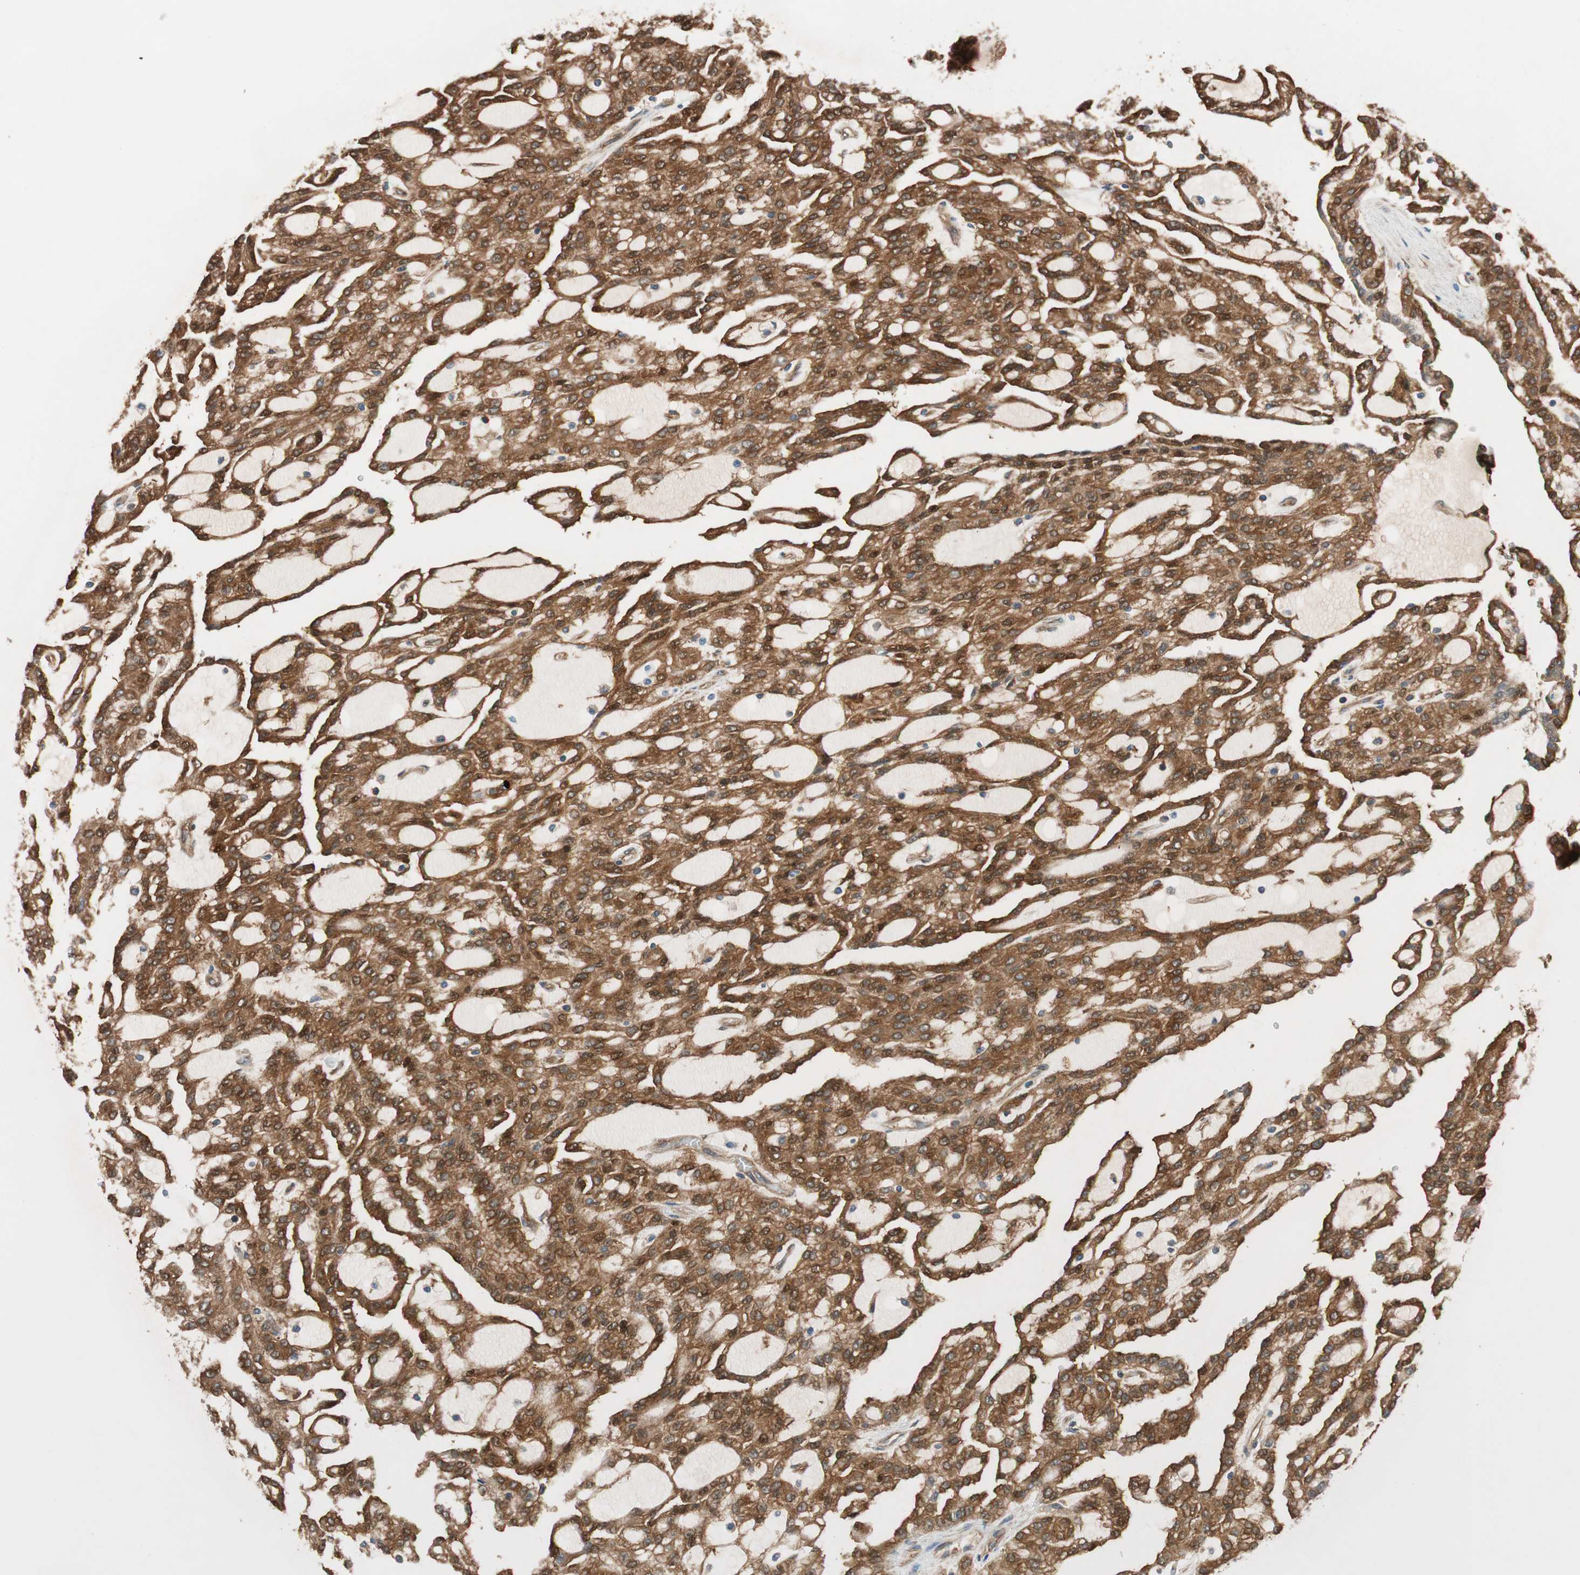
{"staining": {"intensity": "strong", "quantity": ">75%", "location": "cytoplasmic/membranous,nuclear"}, "tissue": "renal cancer", "cell_type": "Tumor cells", "image_type": "cancer", "snomed": [{"axis": "morphology", "description": "Adenocarcinoma, NOS"}, {"axis": "topography", "description": "Kidney"}], "caption": "Strong cytoplasmic/membranous and nuclear protein expression is seen in approximately >75% of tumor cells in adenocarcinoma (renal).", "gene": "WASL", "patient": {"sex": "male", "age": 63}}